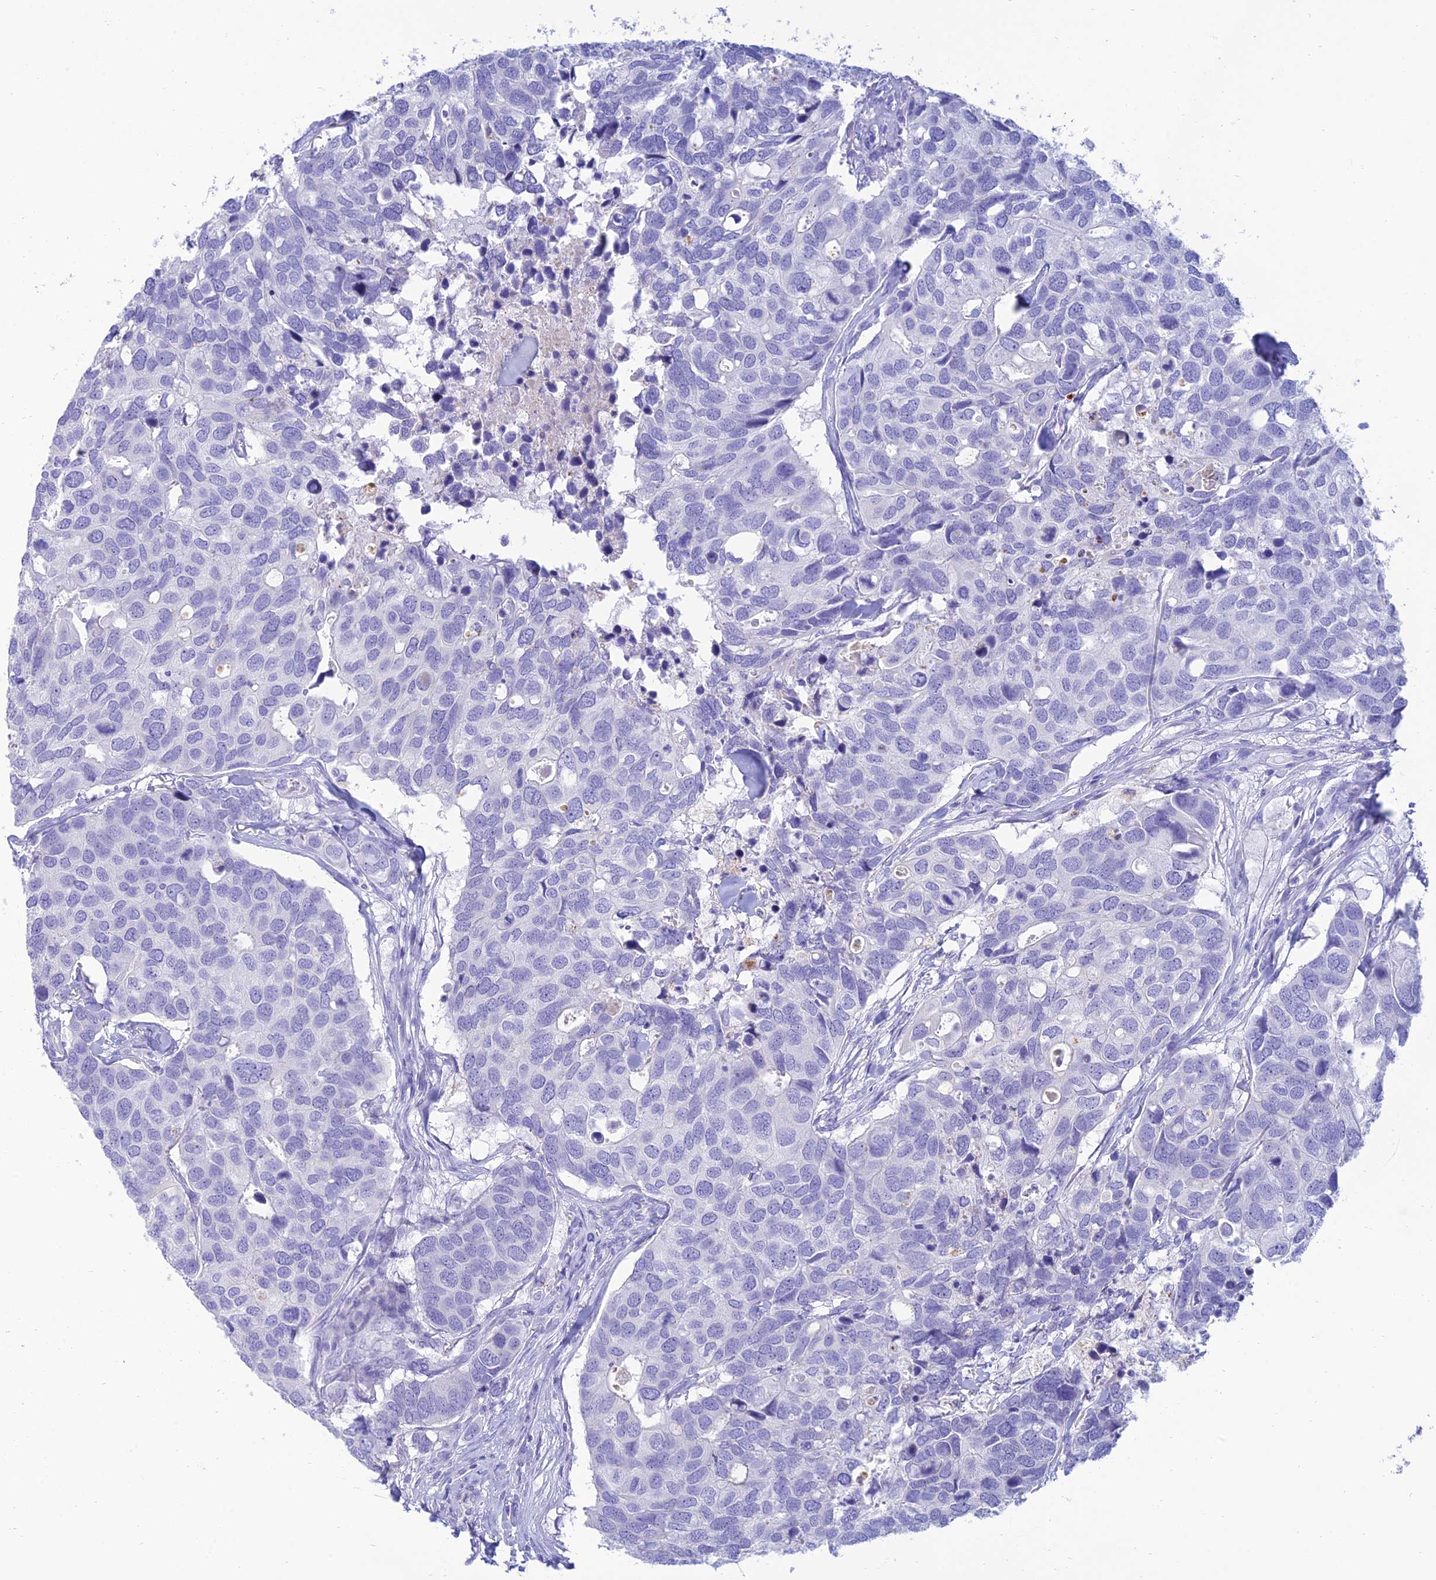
{"staining": {"intensity": "negative", "quantity": "none", "location": "none"}, "tissue": "breast cancer", "cell_type": "Tumor cells", "image_type": "cancer", "snomed": [{"axis": "morphology", "description": "Duct carcinoma"}, {"axis": "topography", "description": "Breast"}], "caption": "There is no significant expression in tumor cells of breast invasive ductal carcinoma.", "gene": "MAL2", "patient": {"sex": "female", "age": 83}}